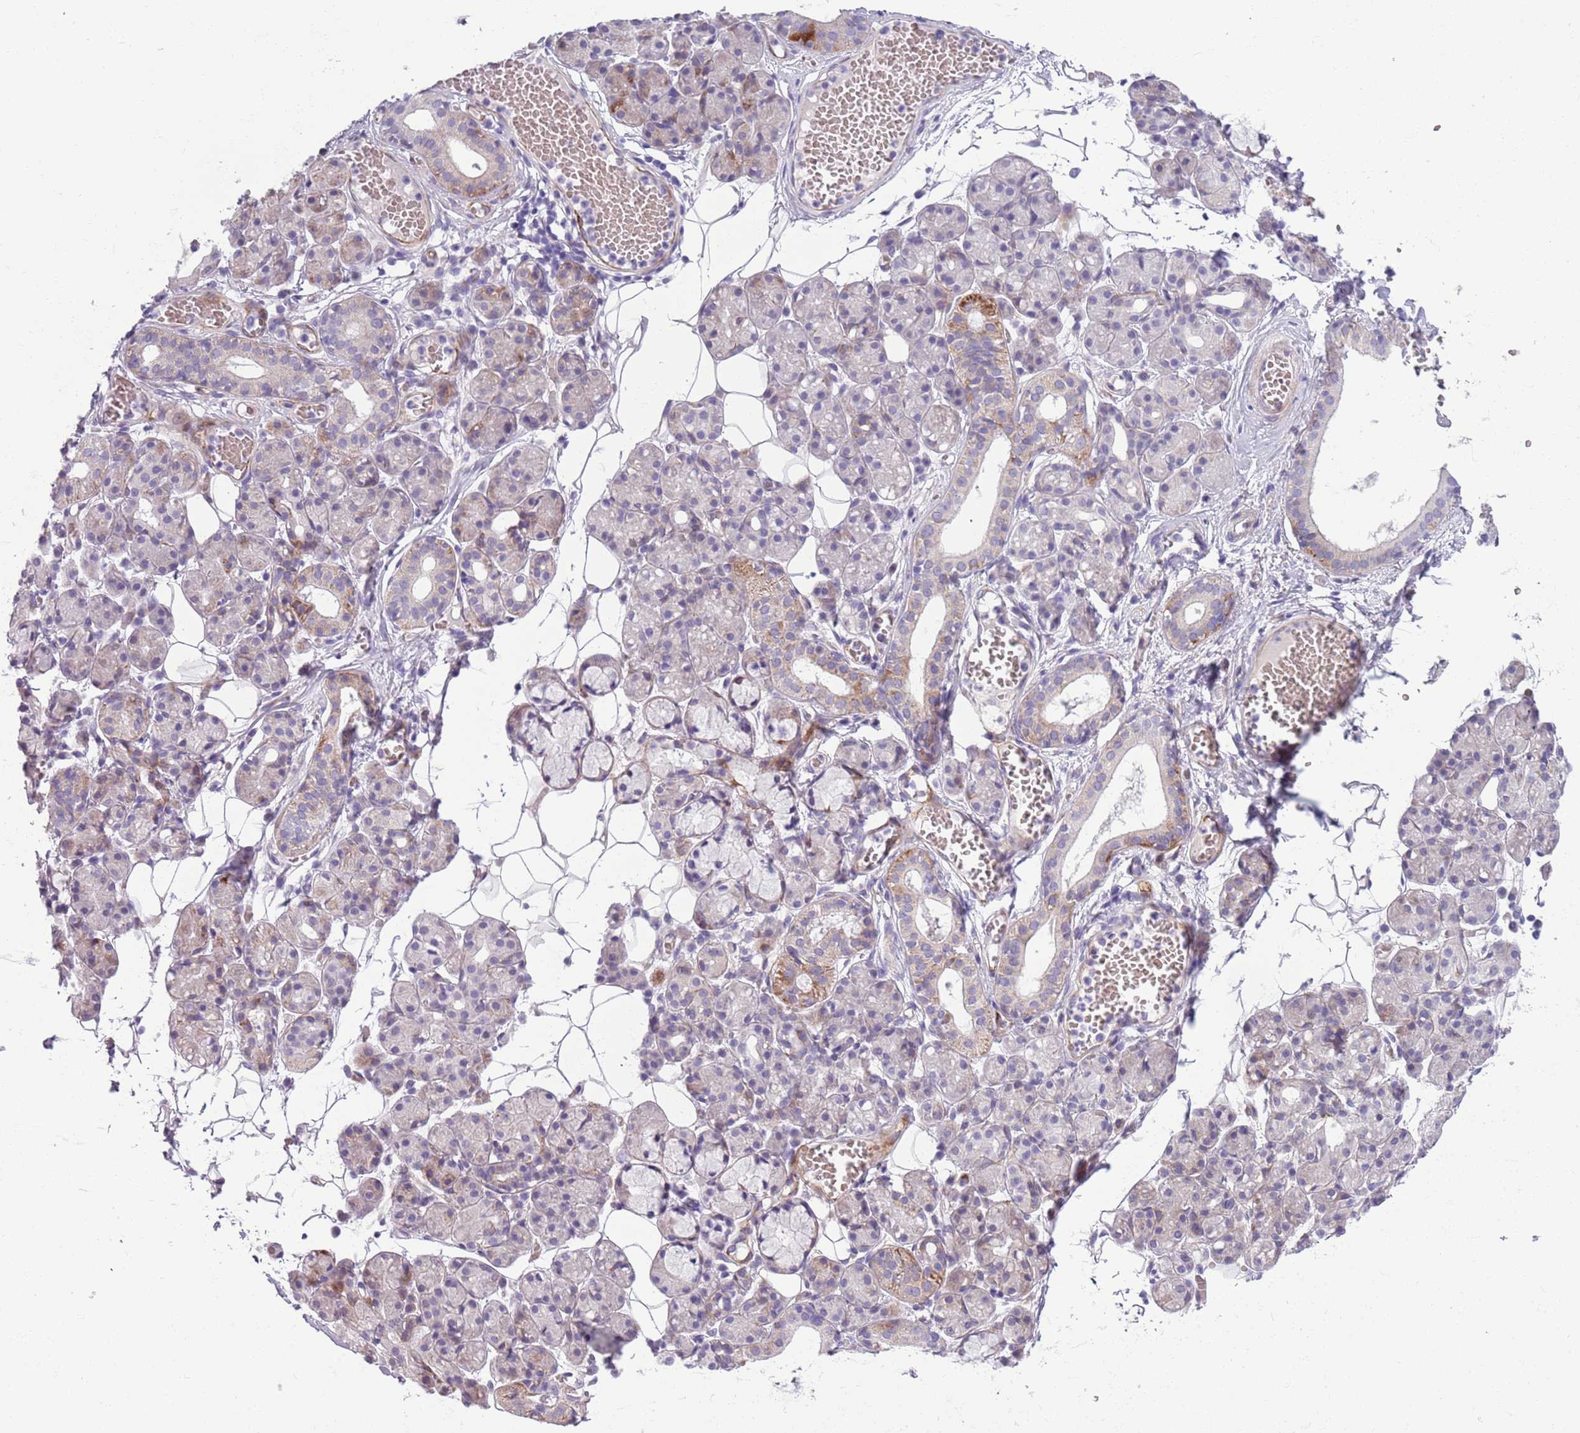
{"staining": {"intensity": "moderate", "quantity": "<25%", "location": "cytoplasmic/membranous"}, "tissue": "salivary gland", "cell_type": "Glandular cells", "image_type": "normal", "snomed": [{"axis": "morphology", "description": "Normal tissue, NOS"}, {"axis": "topography", "description": "Salivary gland"}], "caption": "The micrograph exhibits immunohistochemical staining of normal salivary gland. There is moderate cytoplasmic/membranous expression is seen in approximately <25% of glandular cells. The staining is performed using DAB brown chromogen to label protein expression. The nuclei are counter-stained blue using hematoxylin.", "gene": "MRPL32", "patient": {"sex": "male", "age": 63}}